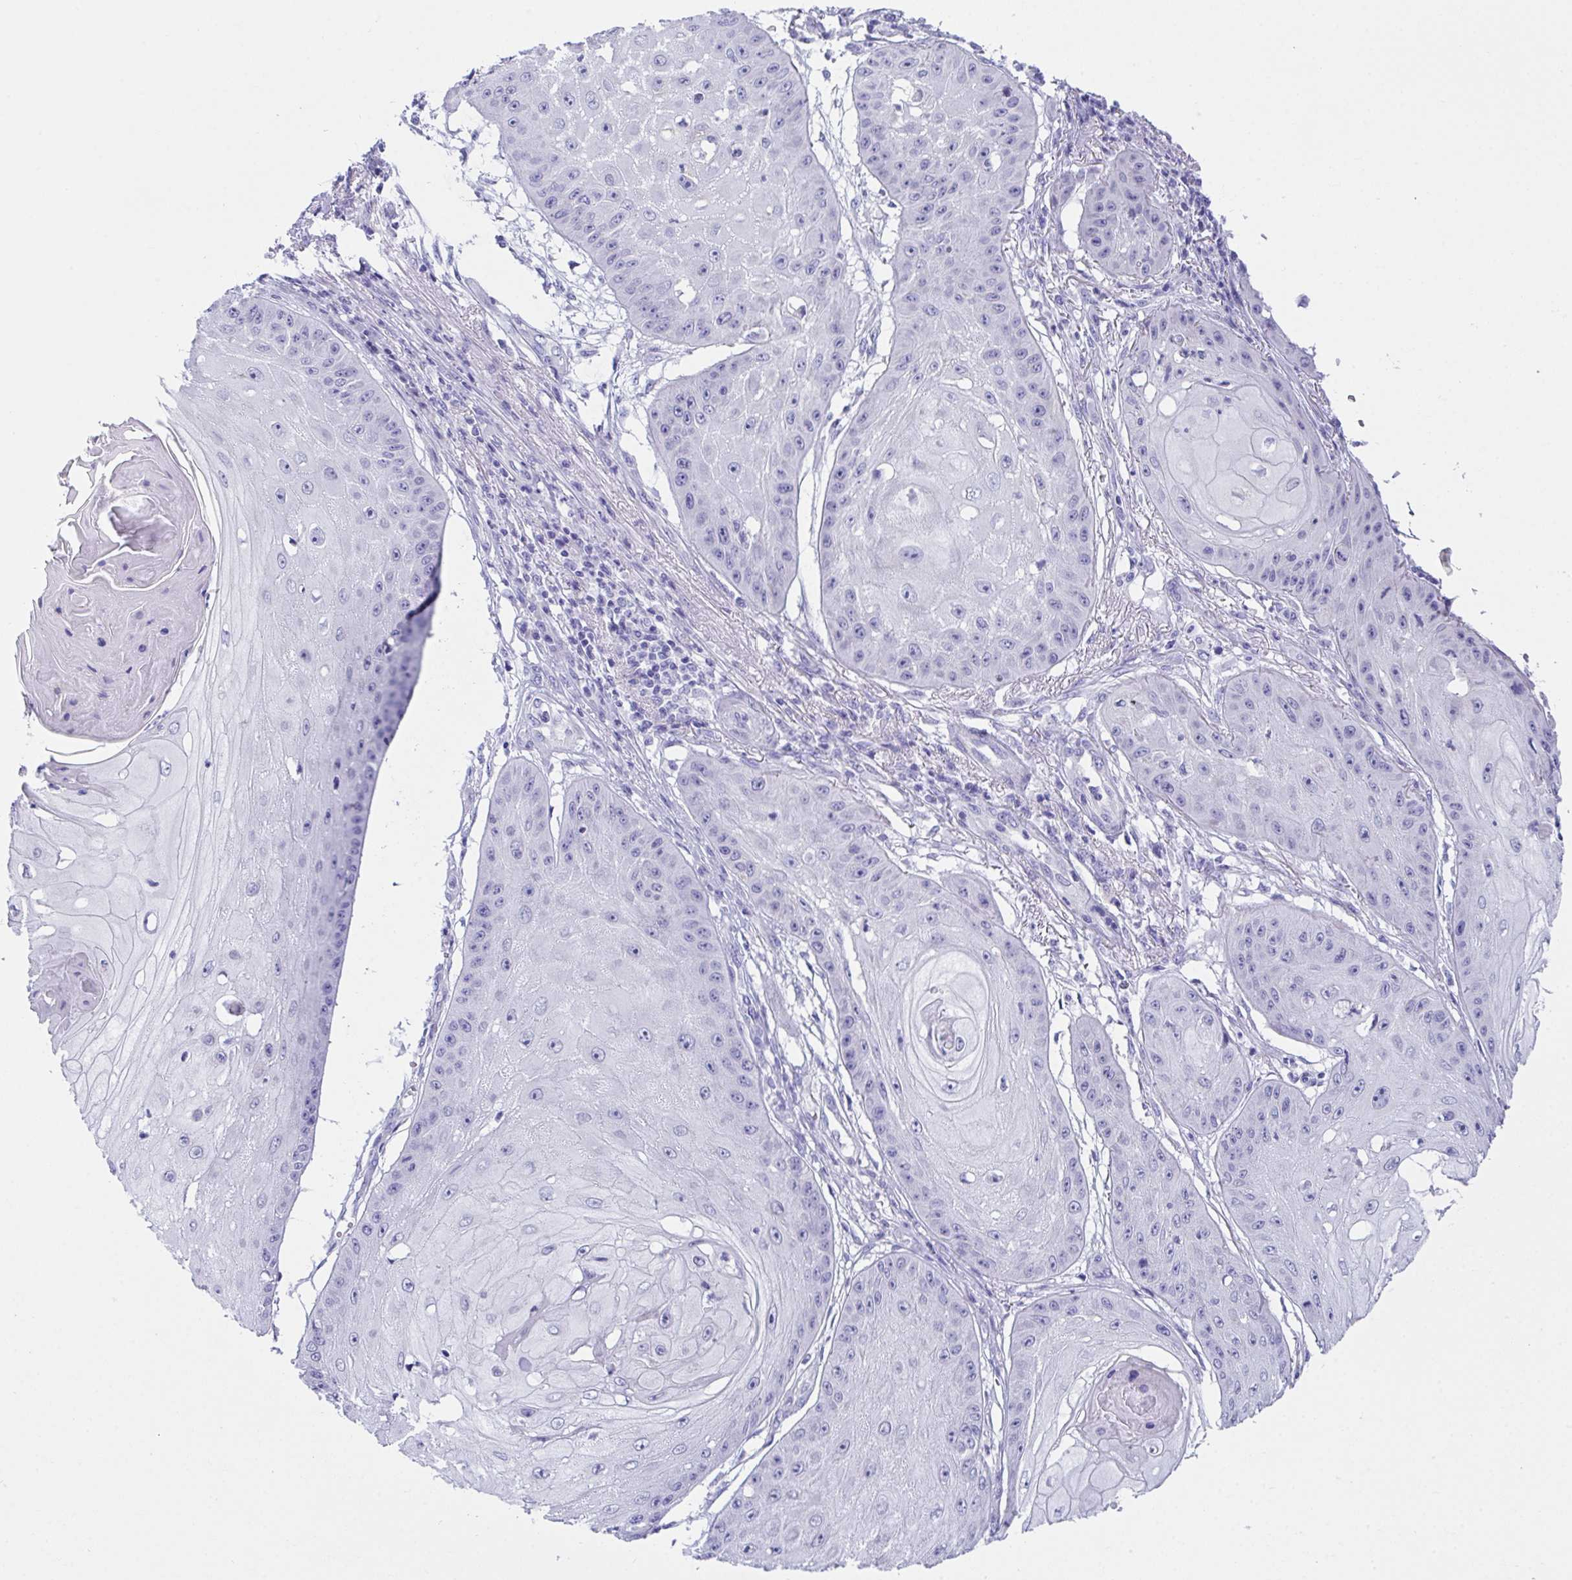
{"staining": {"intensity": "negative", "quantity": "none", "location": "none"}, "tissue": "skin cancer", "cell_type": "Tumor cells", "image_type": "cancer", "snomed": [{"axis": "morphology", "description": "Squamous cell carcinoma, NOS"}, {"axis": "topography", "description": "Skin"}], "caption": "Human squamous cell carcinoma (skin) stained for a protein using immunohistochemistry (IHC) demonstrates no positivity in tumor cells.", "gene": "TMEM106B", "patient": {"sex": "male", "age": 70}}